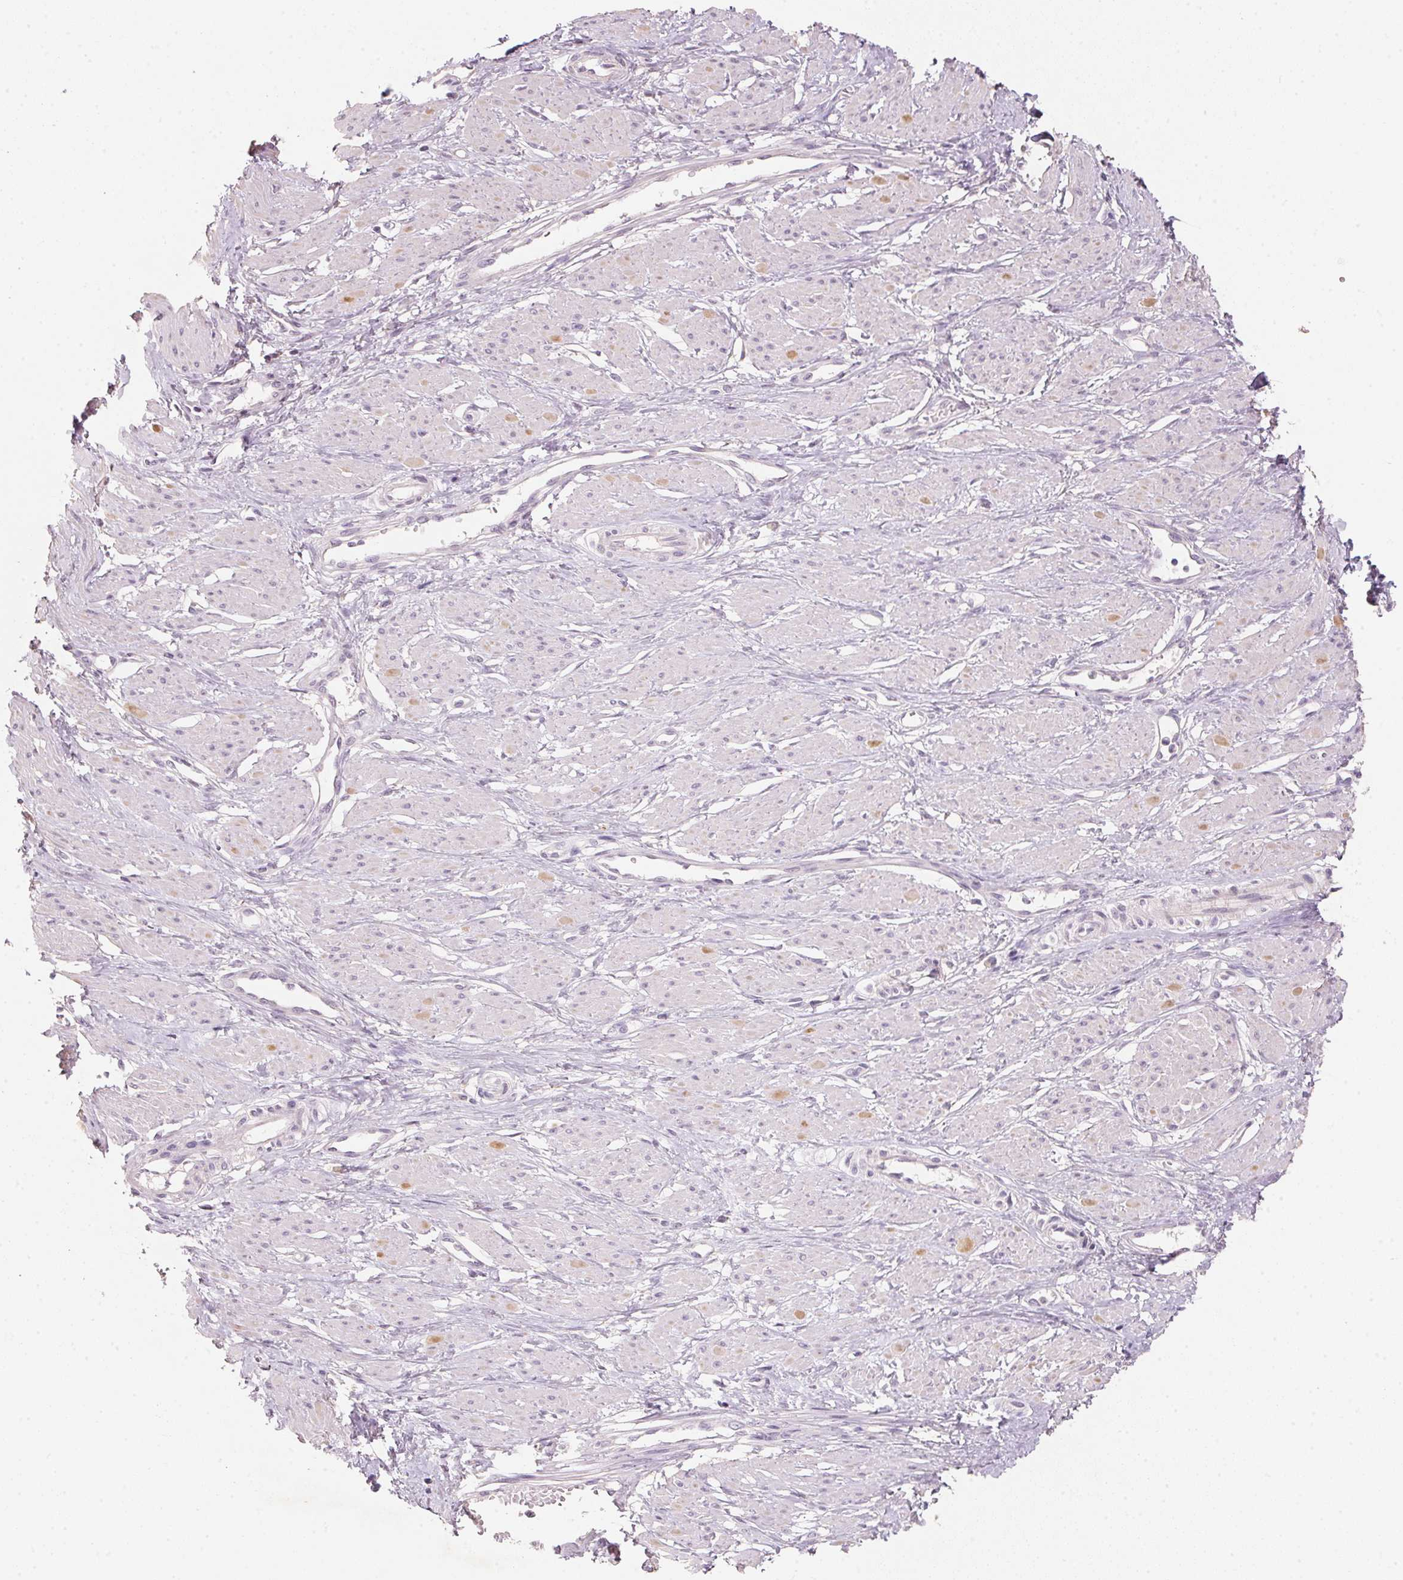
{"staining": {"intensity": "weak", "quantity": "<25%", "location": "cytoplasmic/membranous"}, "tissue": "smooth muscle", "cell_type": "Smooth muscle cells", "image_type": "normal", "snomed": [{"axis": "morphology", "description": "Normal tissue, NOS"}, {"axis": "topography", "description": "Smooth muscle"}, {"axis": "topography", "description": "Uterus"}], "caption": "Immunohistochemical staining of unremarkable smooth muscle demonstrates no significant positivity in smooth muscle cells.", "gene": "CXCL5", "patient": {"sex": "female", "age": 39}}